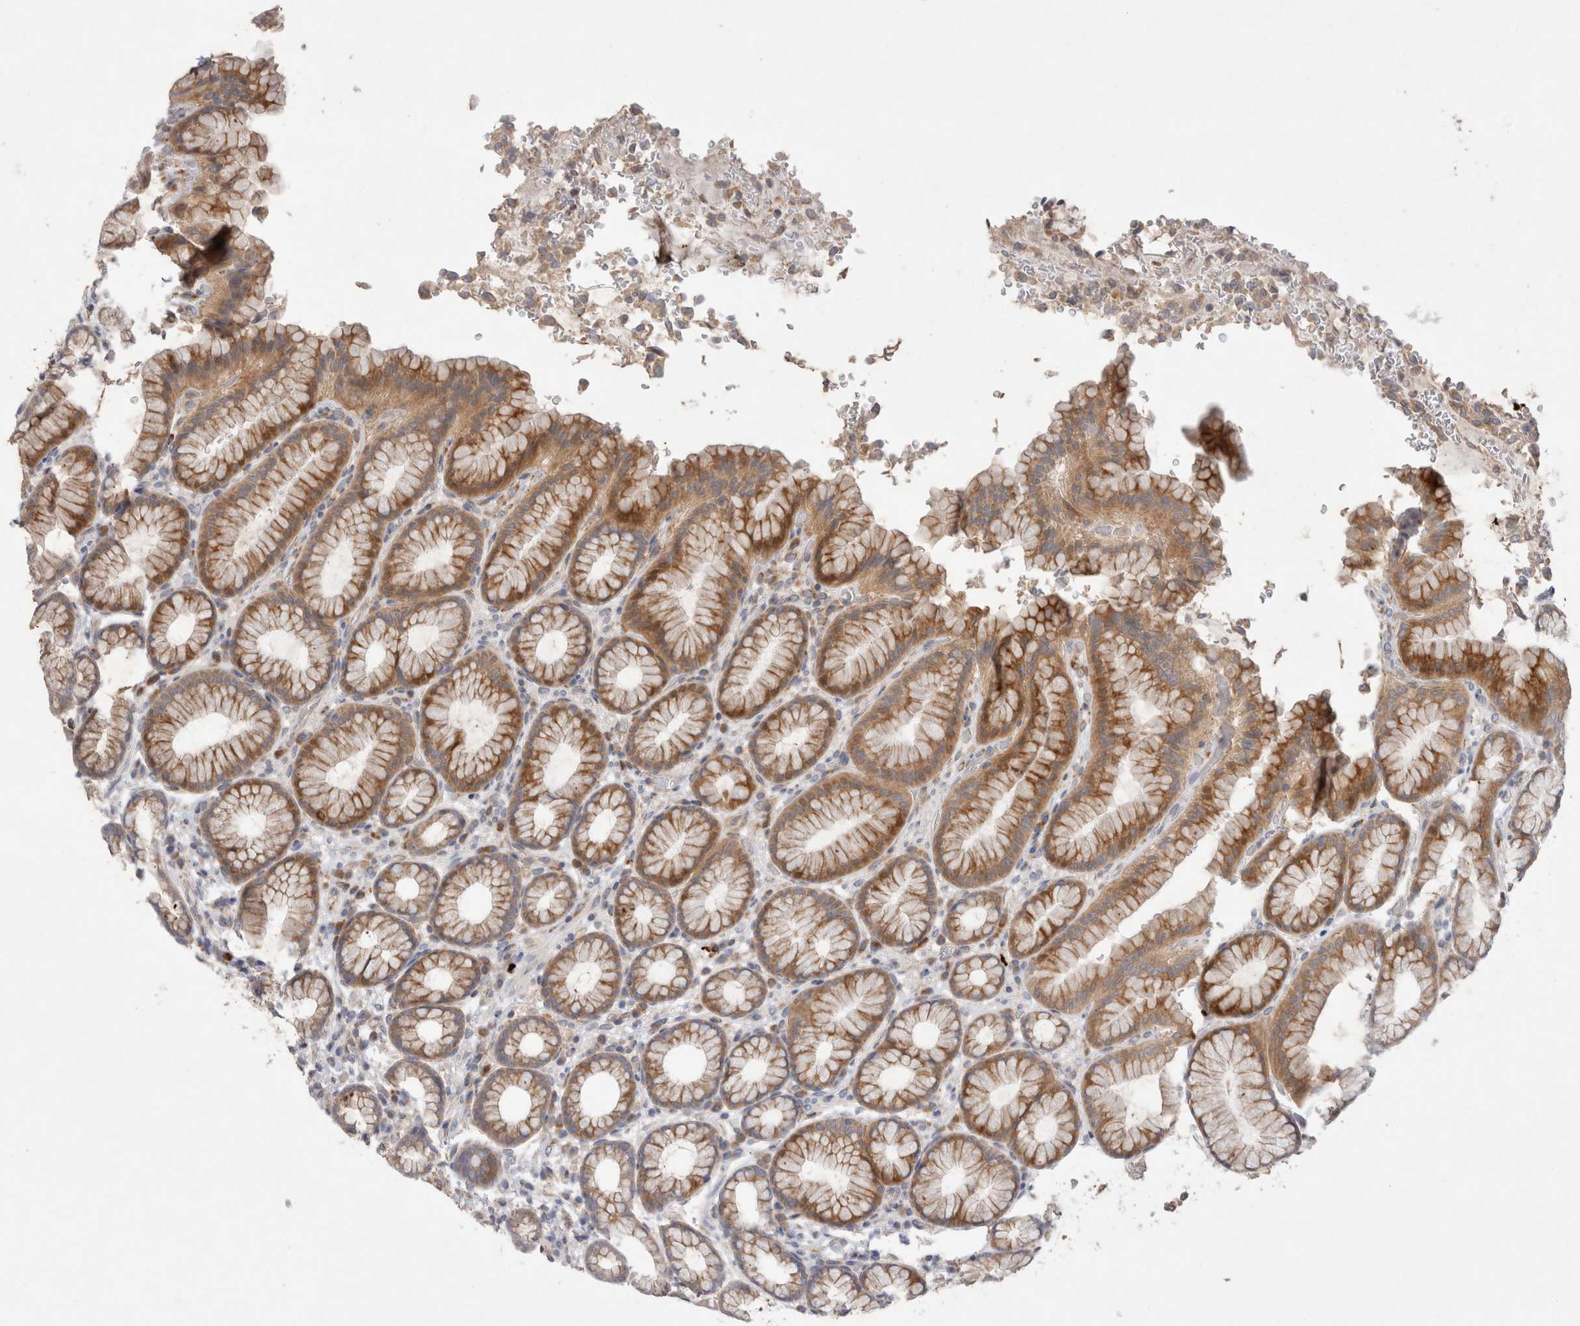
{"staining": {"intensity": "moderate", "quantity": ">75%", "location": "cytoplasmic/membranous"}, "tissue": "stomach", "cell_type": "Glandular cells", "image_type": "normal", "snomed": [{"axis": "morphology", "description": "Normal tissue, NOS"}, {"axis": "topography", "description": "Stomach"}], "caption": "Immunohistochemical staining of benign human stomach reveals moderate cytoplasmic/membranous protein expression in about >75% of glandular cells. Using DAB (brown) and hematoxylin (blue) stains, captured at high magnification using brightfield microscopy.", "gene": "TBC1D16", "patient": {"sex": "male", "age": 42}}